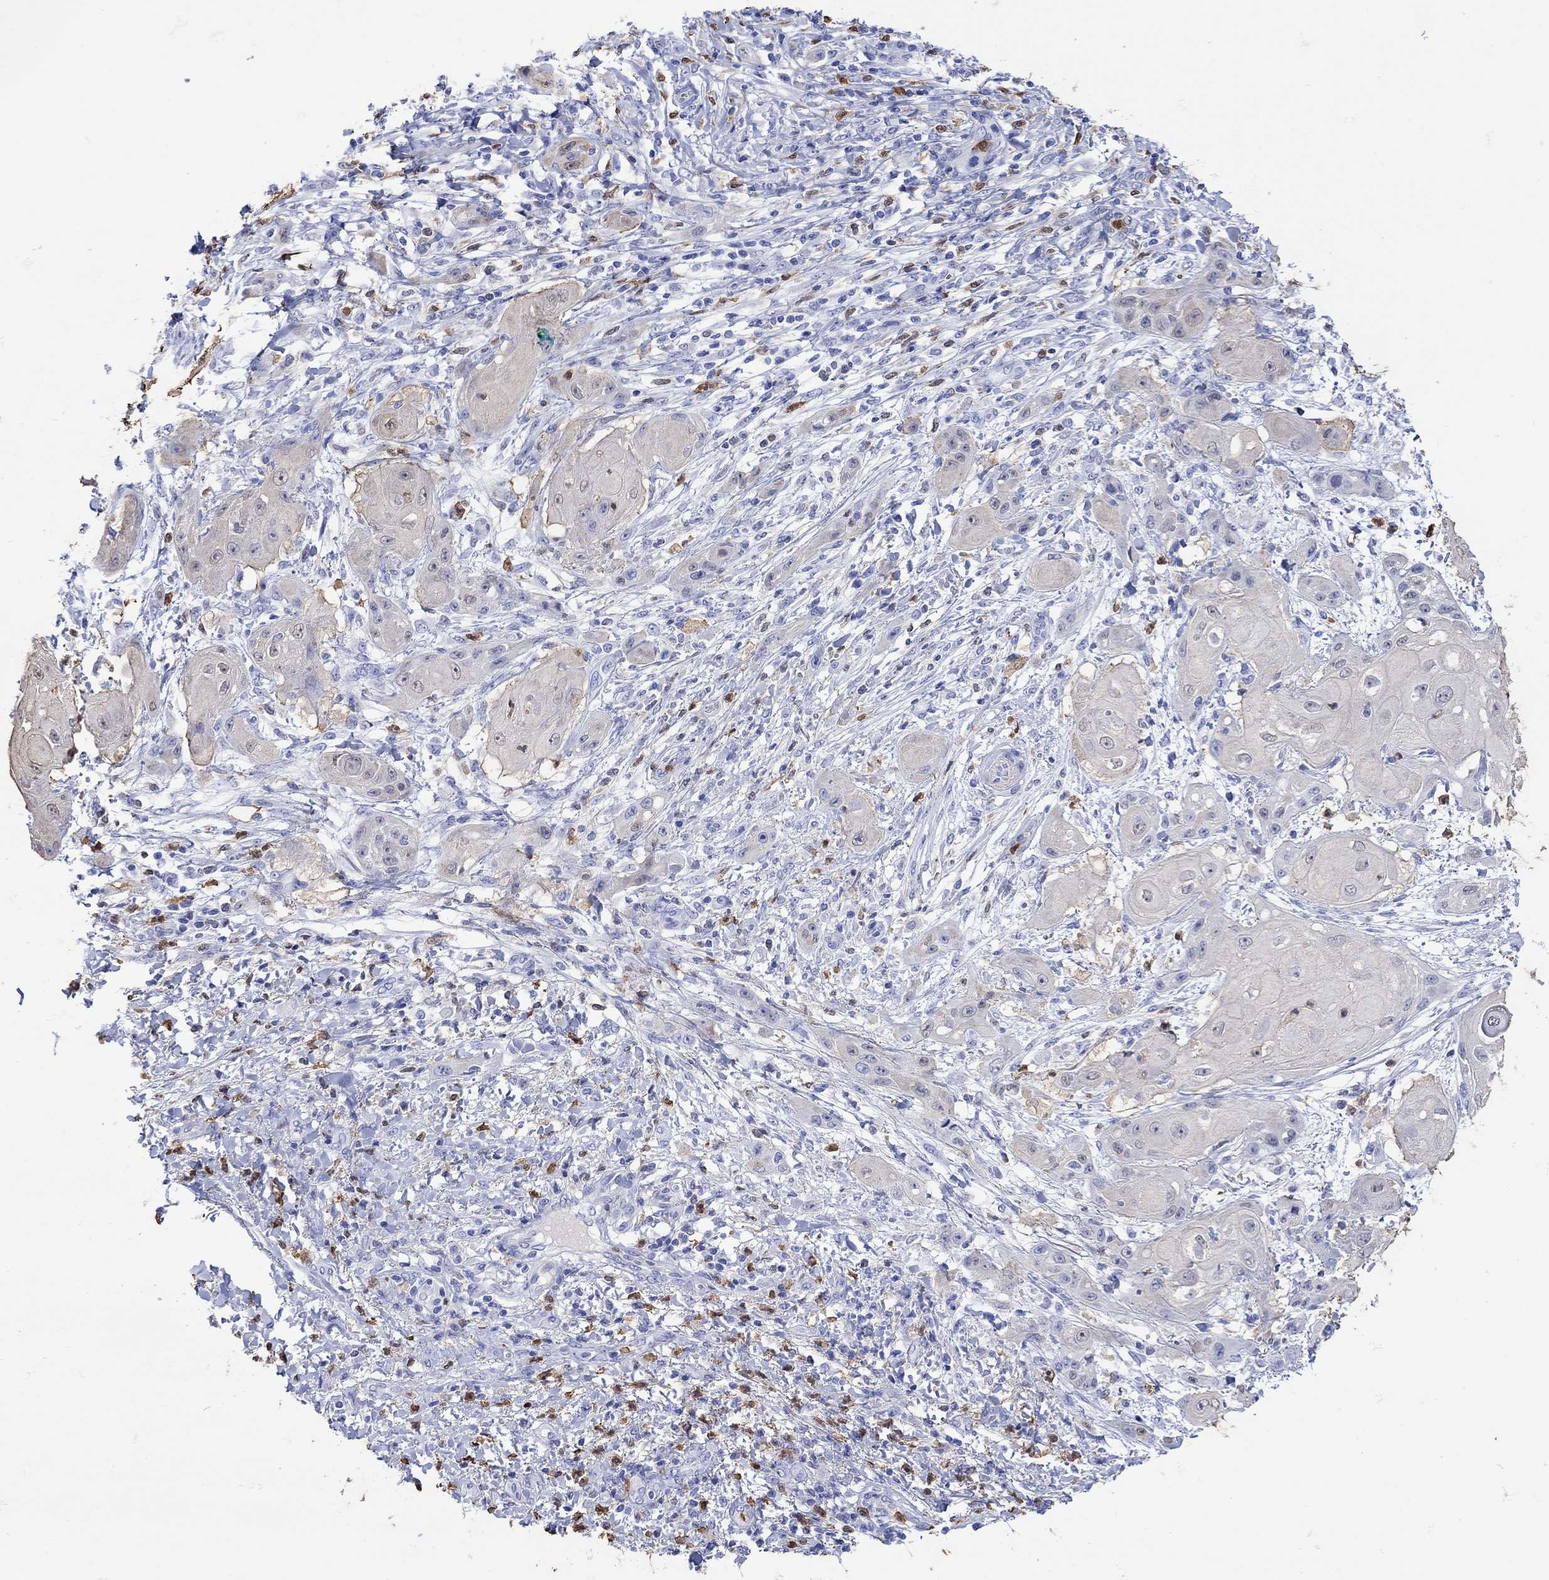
{"staining": {"intensity": "negative", "quantity": "none", "location": "none"}, "tissue": "skin cancer", "cell_type": "Tumor cells", "image_type": "cancer", "snomed": [{"axis": "morphology", "description": "Squamous cell carcinoma, NOS"}, {"axis": "topography", "description": "Skin"}], "caption": "Tumor cells show no significant protein positivity in skin squamous cell carcinoma.", "gene": "LINGO3", "patient": {"sex": "male", "age": 62}}